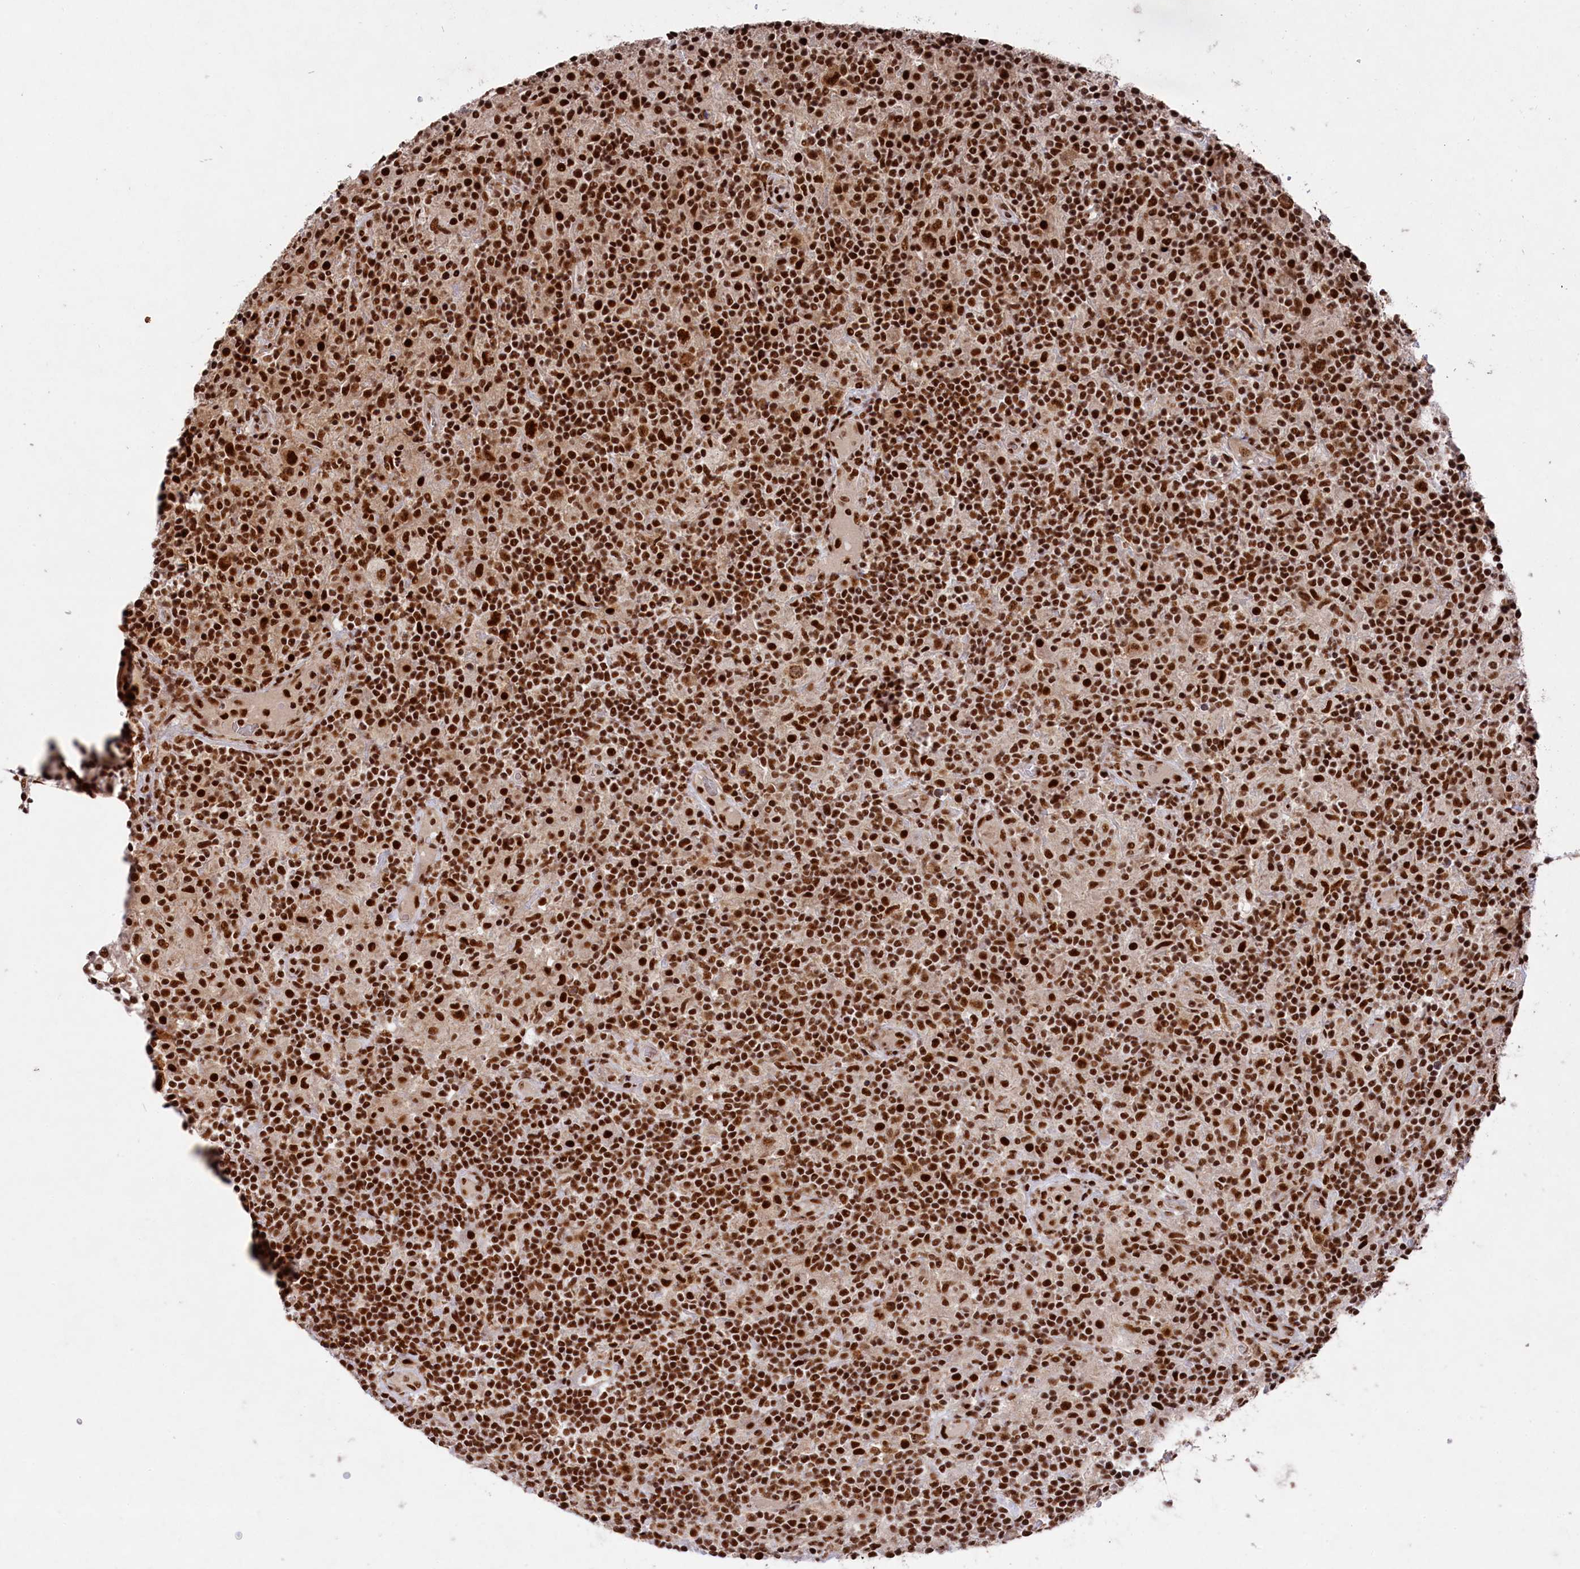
{"staining": {"intensity": "strong", "quantity": ">75%", "location": "nuclear"}, "tissue": "lymphoma", "cell_type": "Tumor cells", "image_type": "cancer", "snomed": [{"axis": "morphology", "description": "Hodgkin's disease, NOS"}, {"axis": "topography", "description": "Lymph node"}], "caption": "DAB (3,3'-diaminobenzidine) immunohistochemical staining of lymphoma displays strong nuclear protein expression in about >75% of tumor cells.", "gene": "PRPF31", "patient": {"sex": "male", "age": 70}}